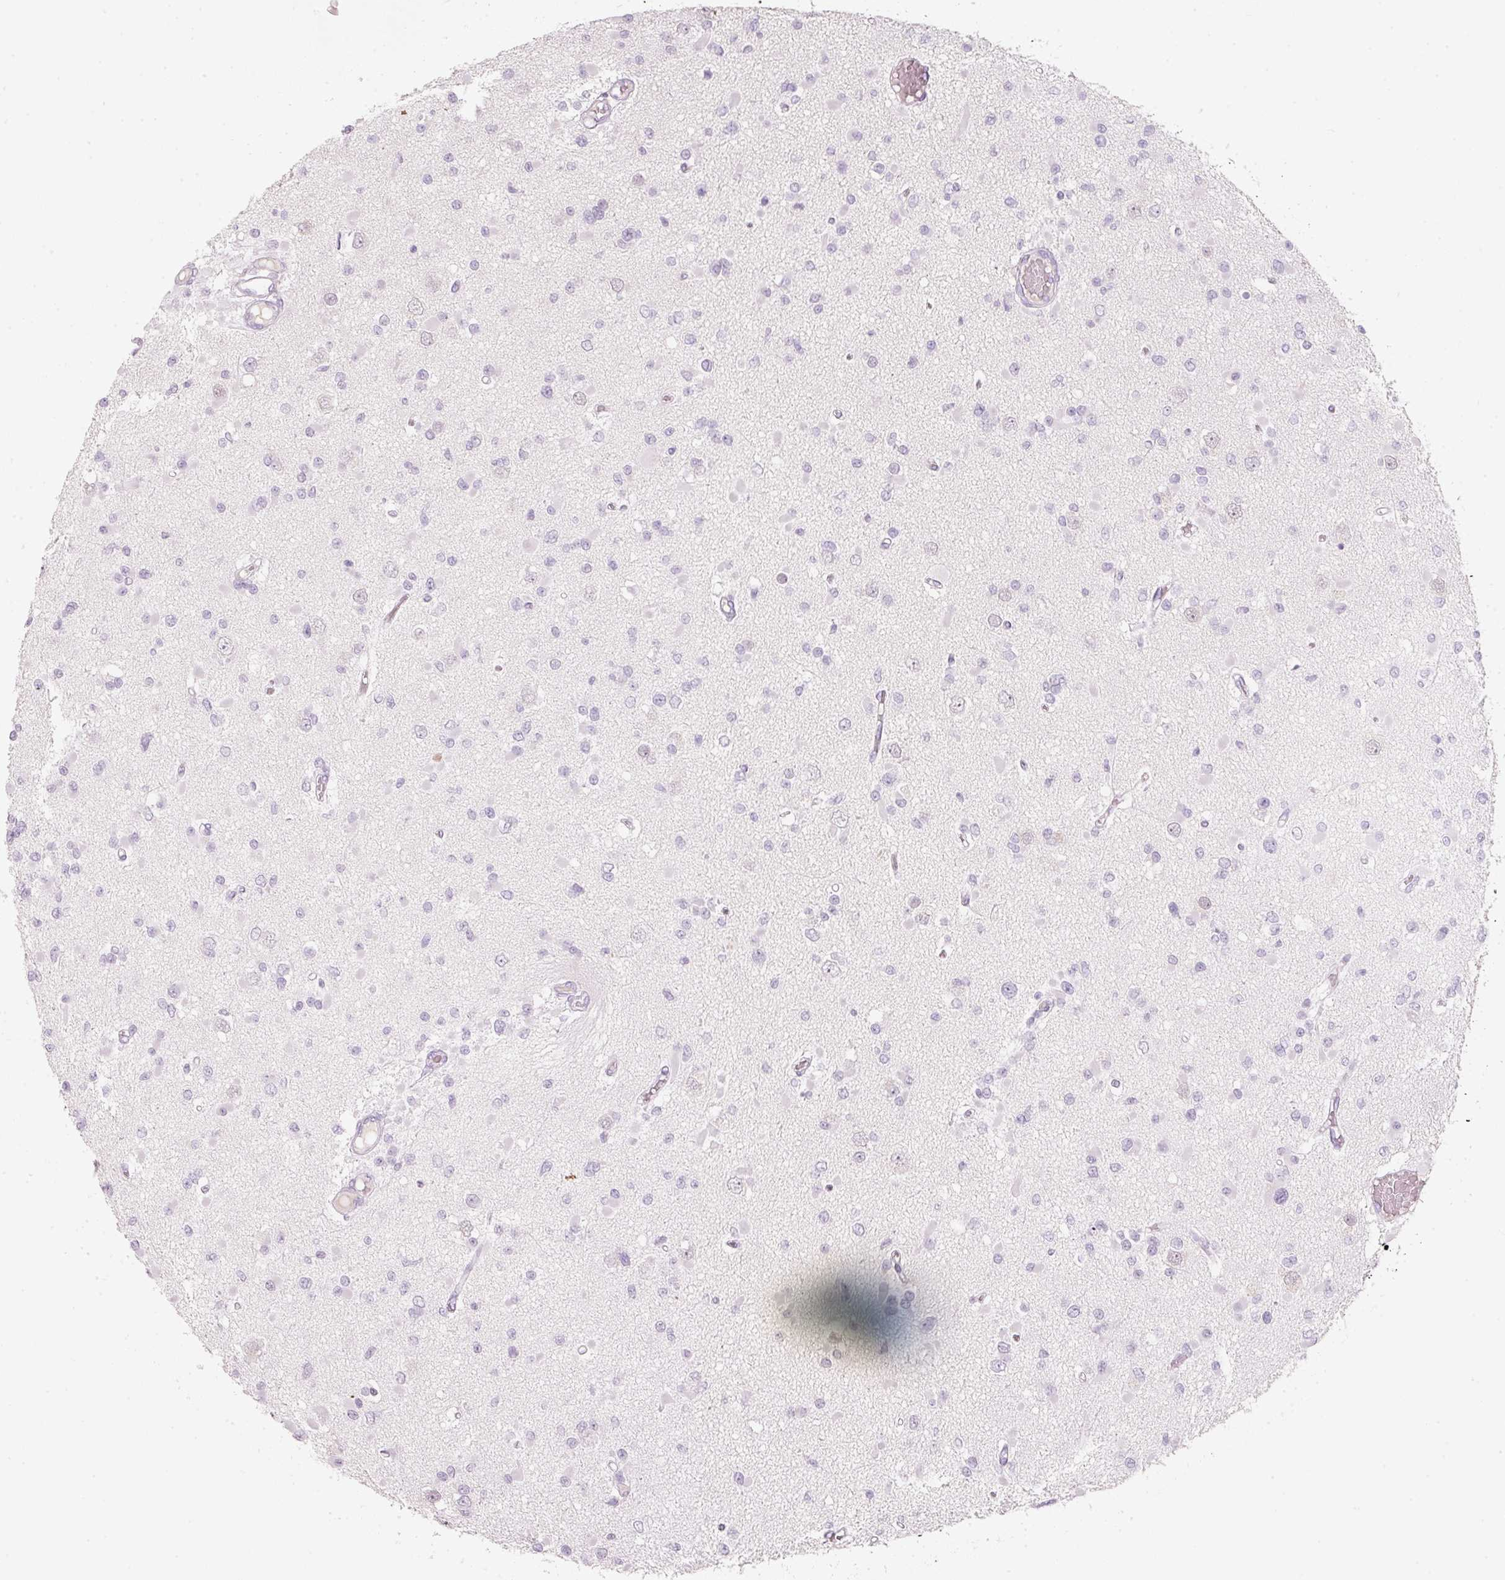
{"staining": {"intensity": "negative", "quantity": "none", "location": "none"}, "tissue": "glioma", "cell_type": "Tumor cells", "image_type": "cancer", "snomed": [{"axis": "morphology", "description": "Glioma, malignant, Low grade"}, {"axis": "topography", "description": "Brain"}], "caption": "There is no significant positivity in tumor cells of malignant glioma (low-grade).", "gene": "ENSG00000206549", "patient": {"sex": "female", "age": 22}}